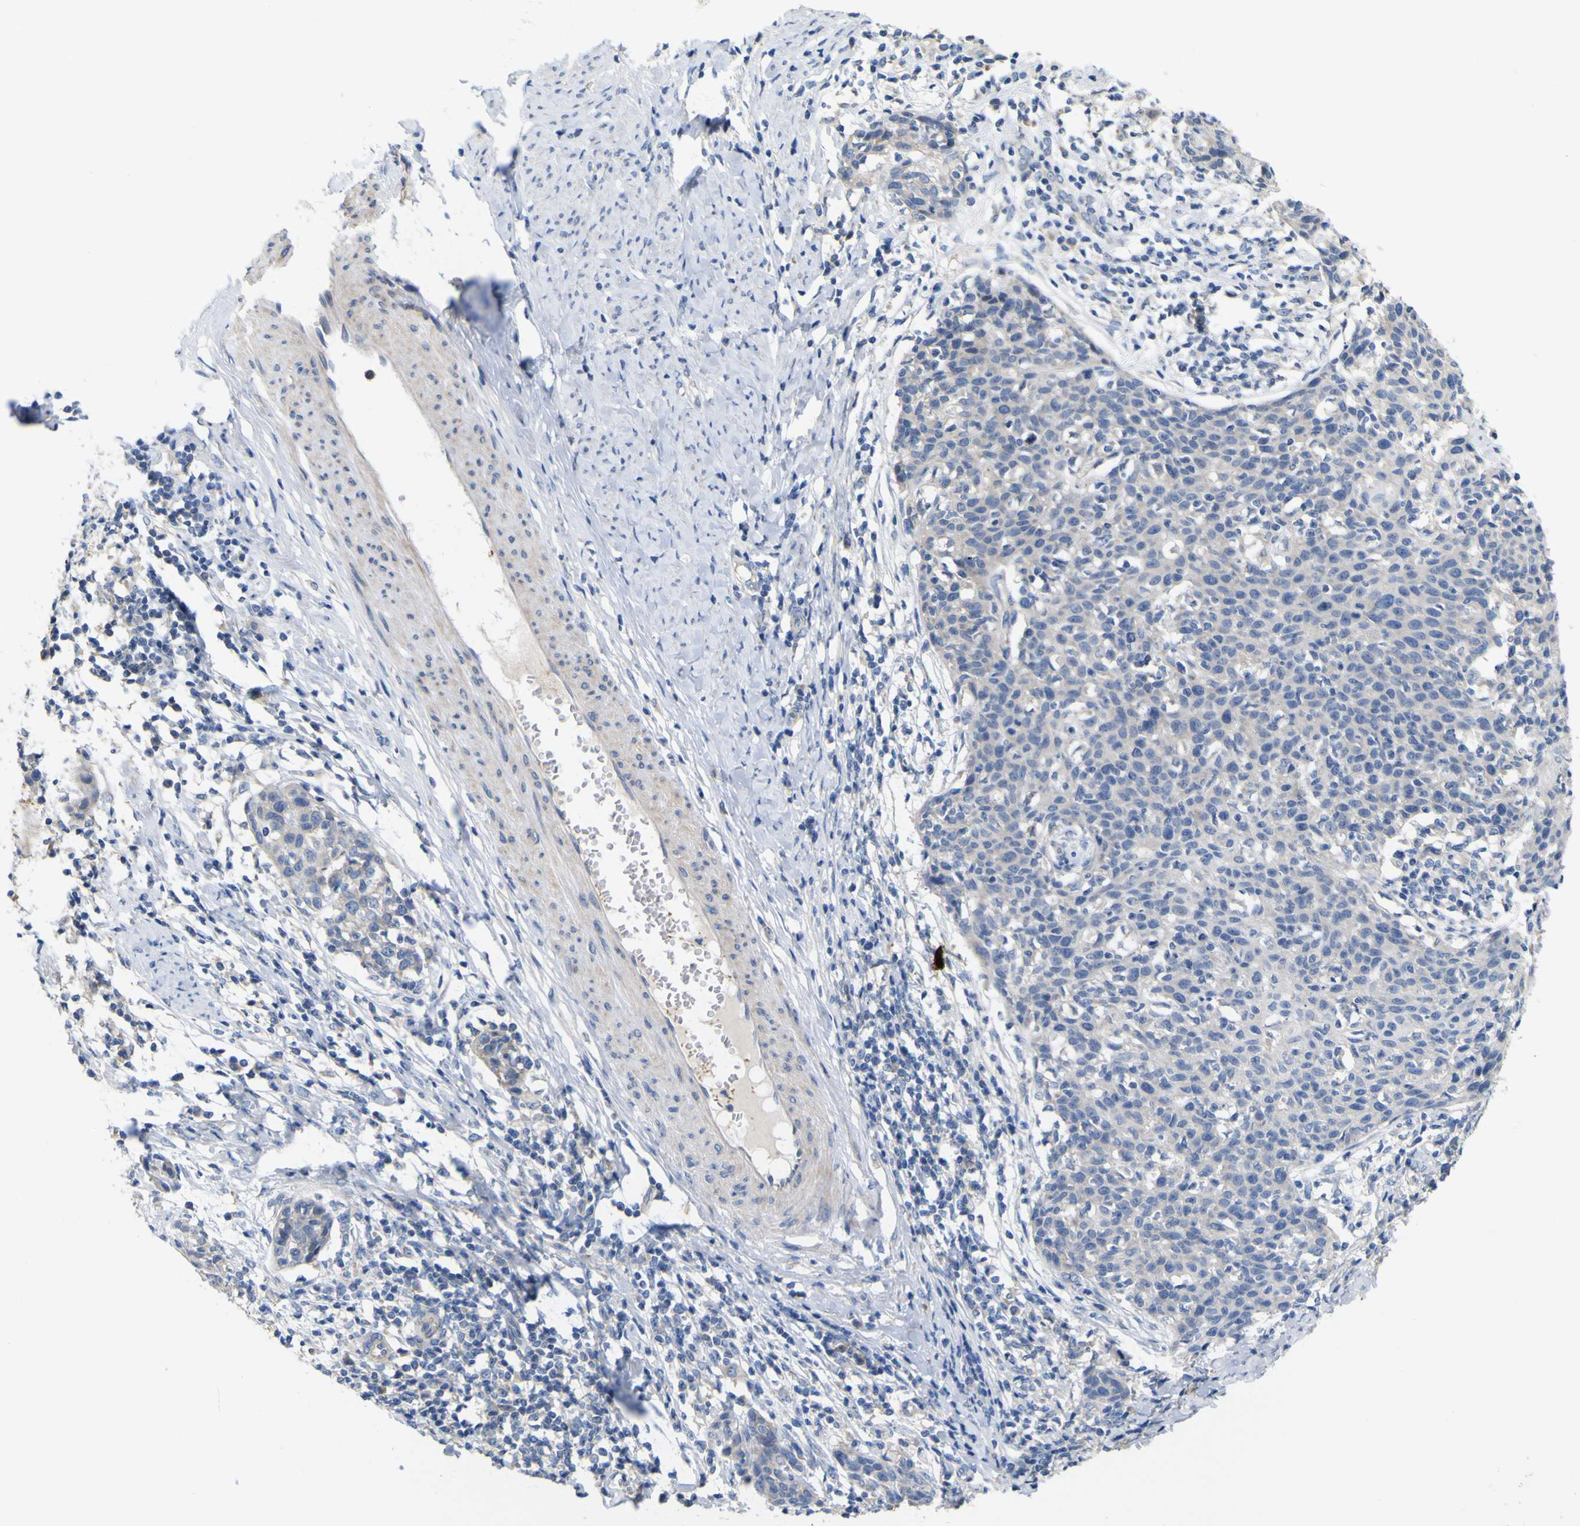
{"staining": {"intensity": "negative", "quantity": "none", "location": "none"}, "tissue": "cervical cancer", "cell_type": "Tumor cells", "image_type": "cancer", "snomed": [{"axis": "morphology", "description": "Squamous cell carcinoma, NOS"}, {"axis": "topography", "description": "Cervix"}], "caption": "Protein analysis of cervical squamous cell carcinoma demonstrates no significant staining in tumor cells. Nuclei are stained in blue.", "gene": "MYEOV", "patient": {"sex": "female", "age": 38}}